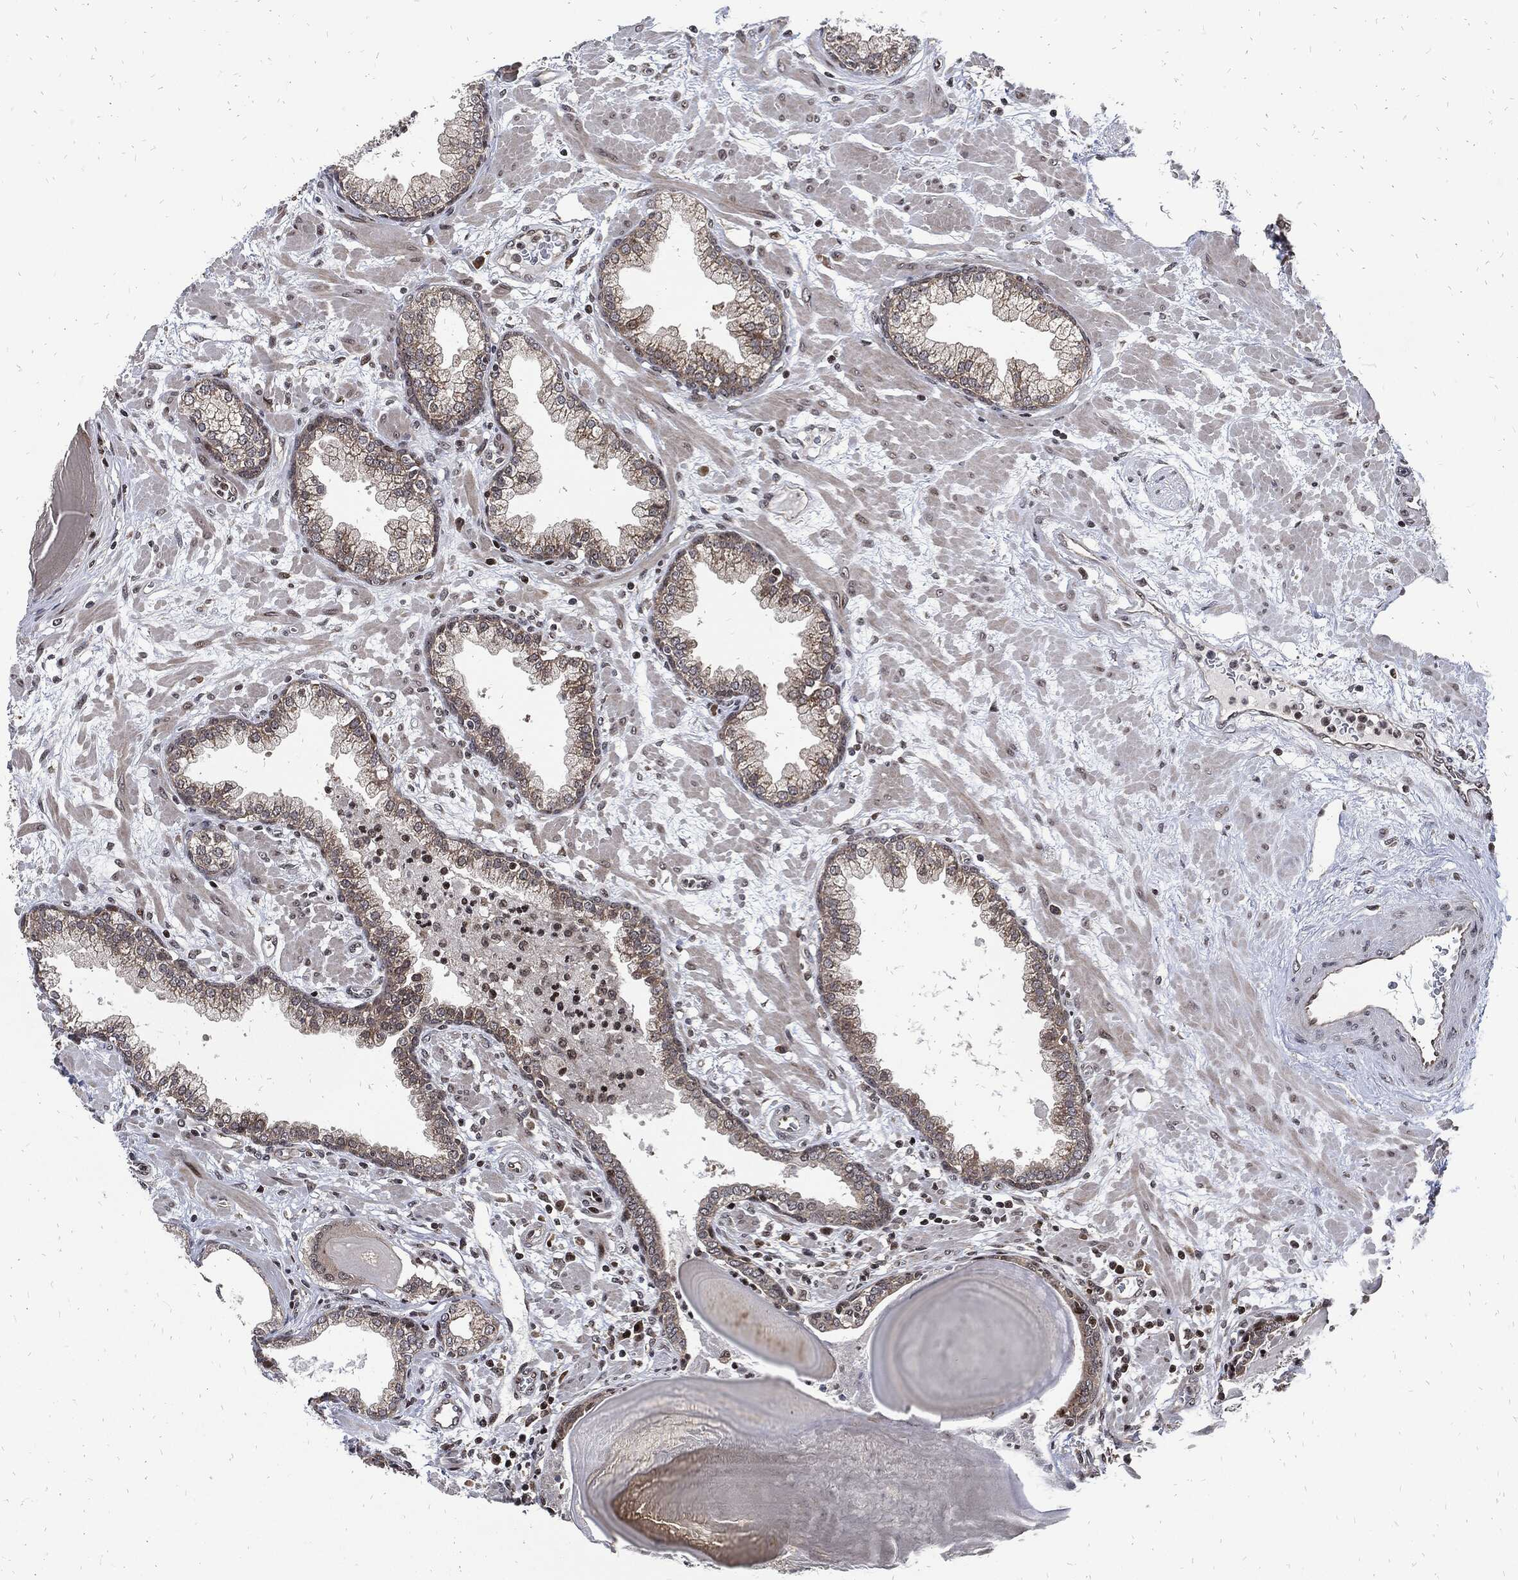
{"staining": {"intensity": "weak", "quantity": "<25%", "location": "cytoplasmic/membranous"}, "tissue": "prostate", "cell_type": "Glandular cells", "image_type": "normal", "snomed": [{"axis": "morphology", "description": "Normal tissue, NOS"}, {"axis": "topography", "description": "Prostate"}], "caption": "This is an IHC histopathology image of normal prostate. There is no staining in glandular cells.", "gene": "ZNF775", "patient": {"sex": "male", "age": 63}}